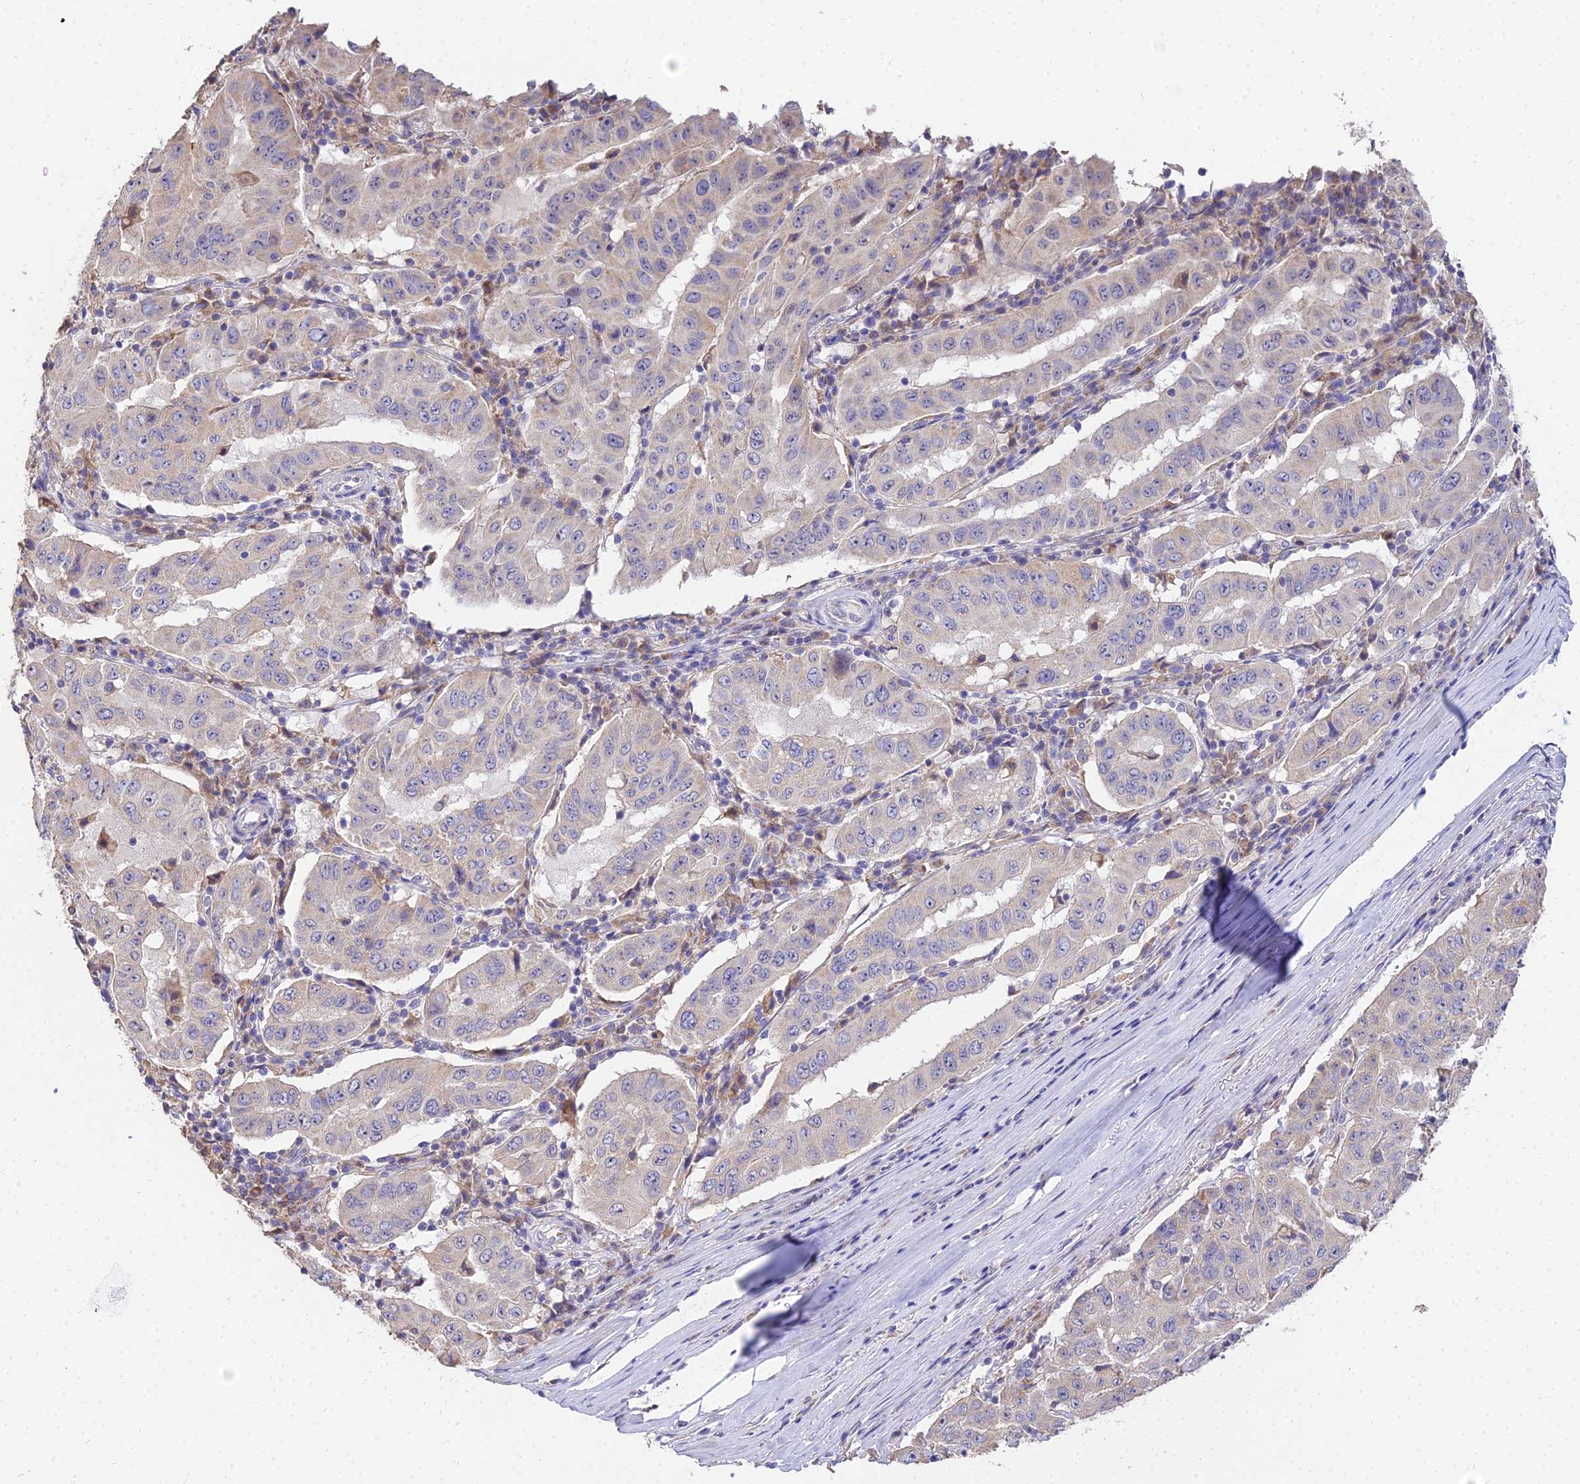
{"staining": {"intensity": "negative", "quantity": "none", "location": "none"}, "tissue": "pancreatic cancer", "cell_type": "Tumor cells", "image_type": "cancer", "snomed": [{"axis": "morphology", "description": "Adenocarcinoma, NOS"}, {"axis": "topography", "description": "Pancreas"}], "caption": "High power microscopy micrograph of an IHC image of pancreatic adenocarcinoma, revealing no significant expression in tumor cells. Nuclei are stained in blue.", "gene": "ARL8B", "patient": {"sex": "male", "age": 63}}